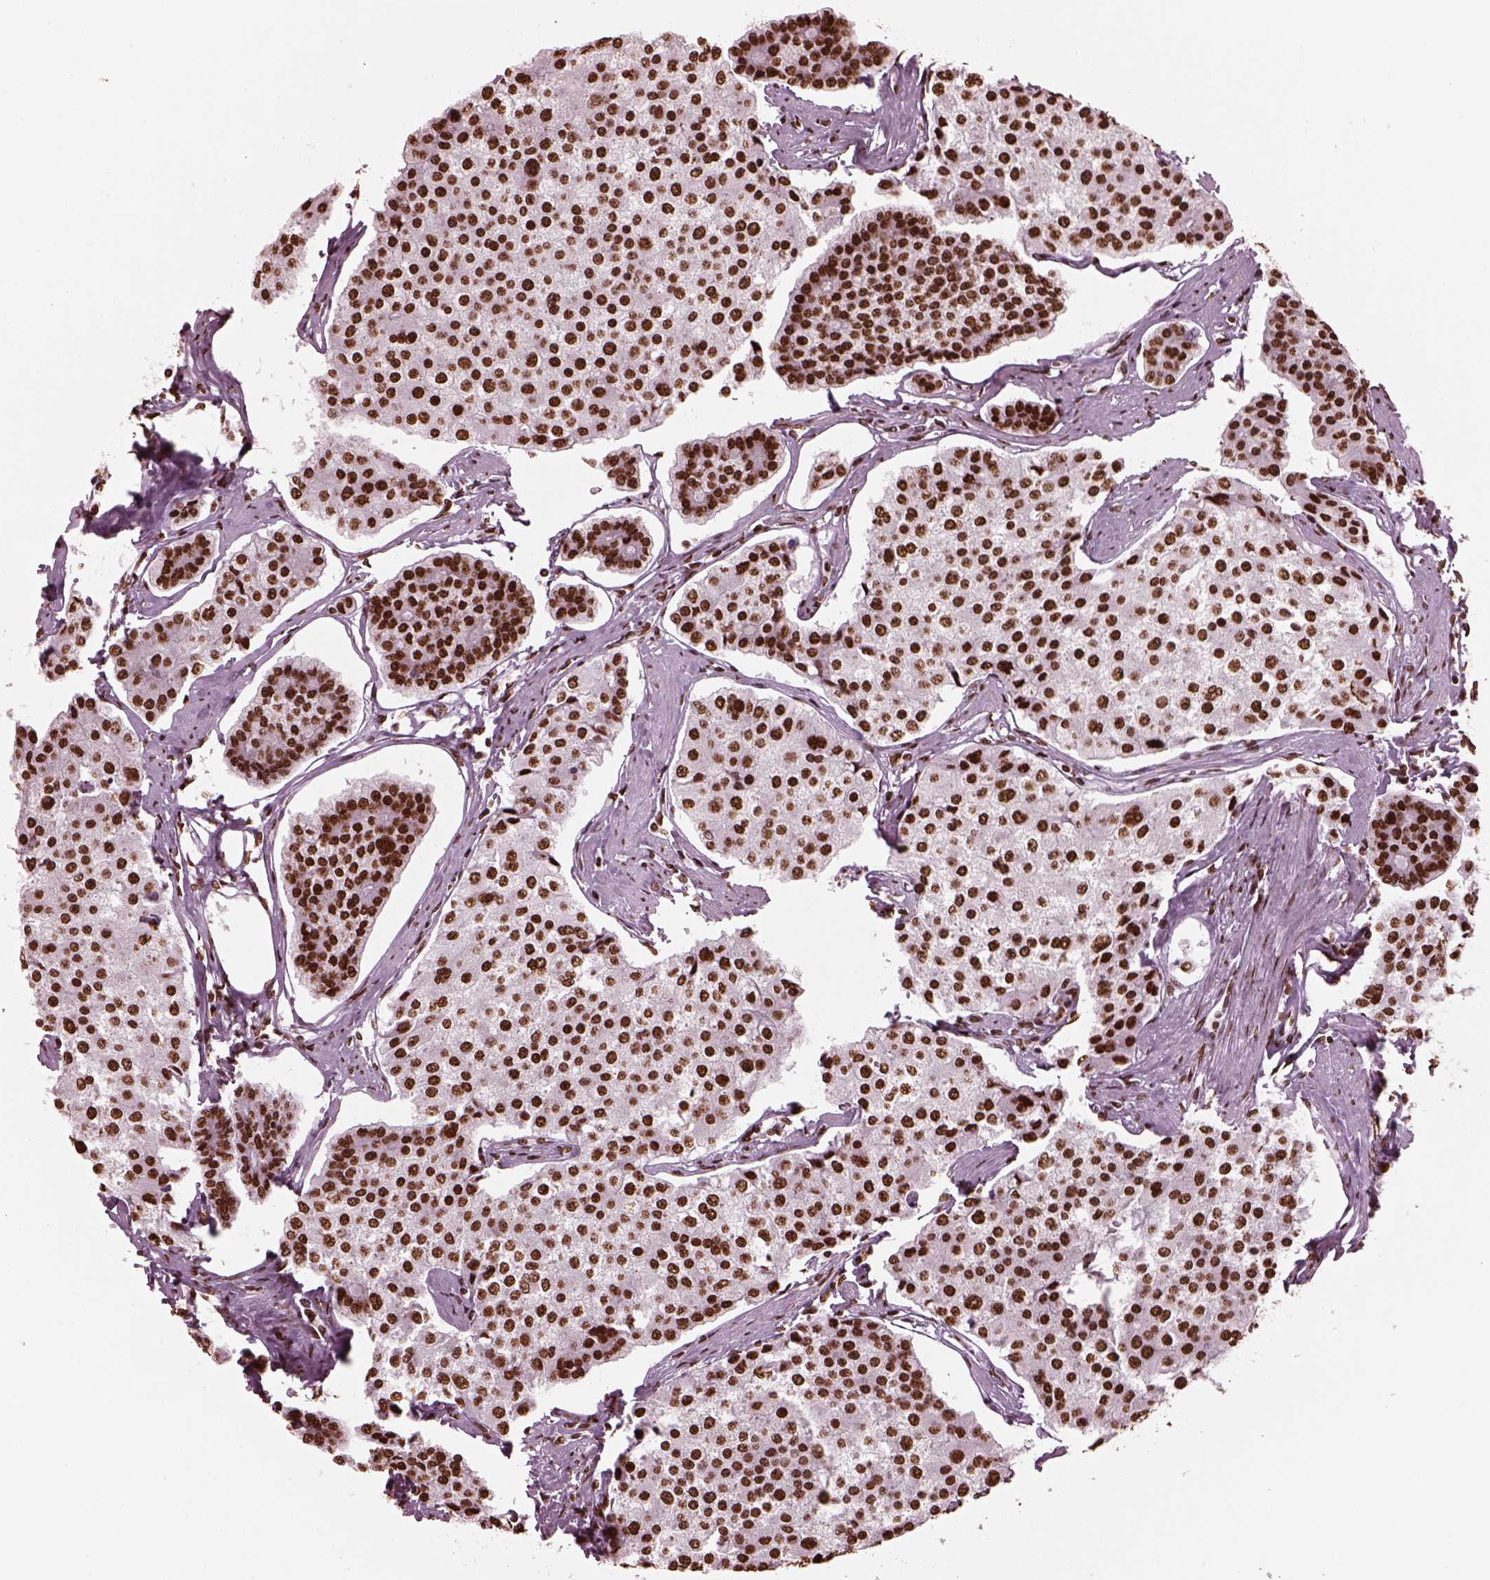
{"staining": {"intensity": "strong", "quantity": ">75%", "location": "nuclear"}, "tissue": "carcinoid", "cell_type": "Tumor cells", "image_type": "cancer", "snomed": [{"axis": "morphology", "description": "Carcinoid, malignant, NOS"}, {"axis": "topography", "description": "Small intestine"}], "caption": "Tumor cells exhibit high levels of strong nuclear expression in approximately >75% of cells in malignant carcinoid. The staining is performed using DAB (3,3'-diaminobenzidine) brown chromogen to label protein expression. The nuclei are counter-stained blue using hematoxylin.", "gene": "CBFA2T3", "patient": {"sex": "female", "age": 65}}